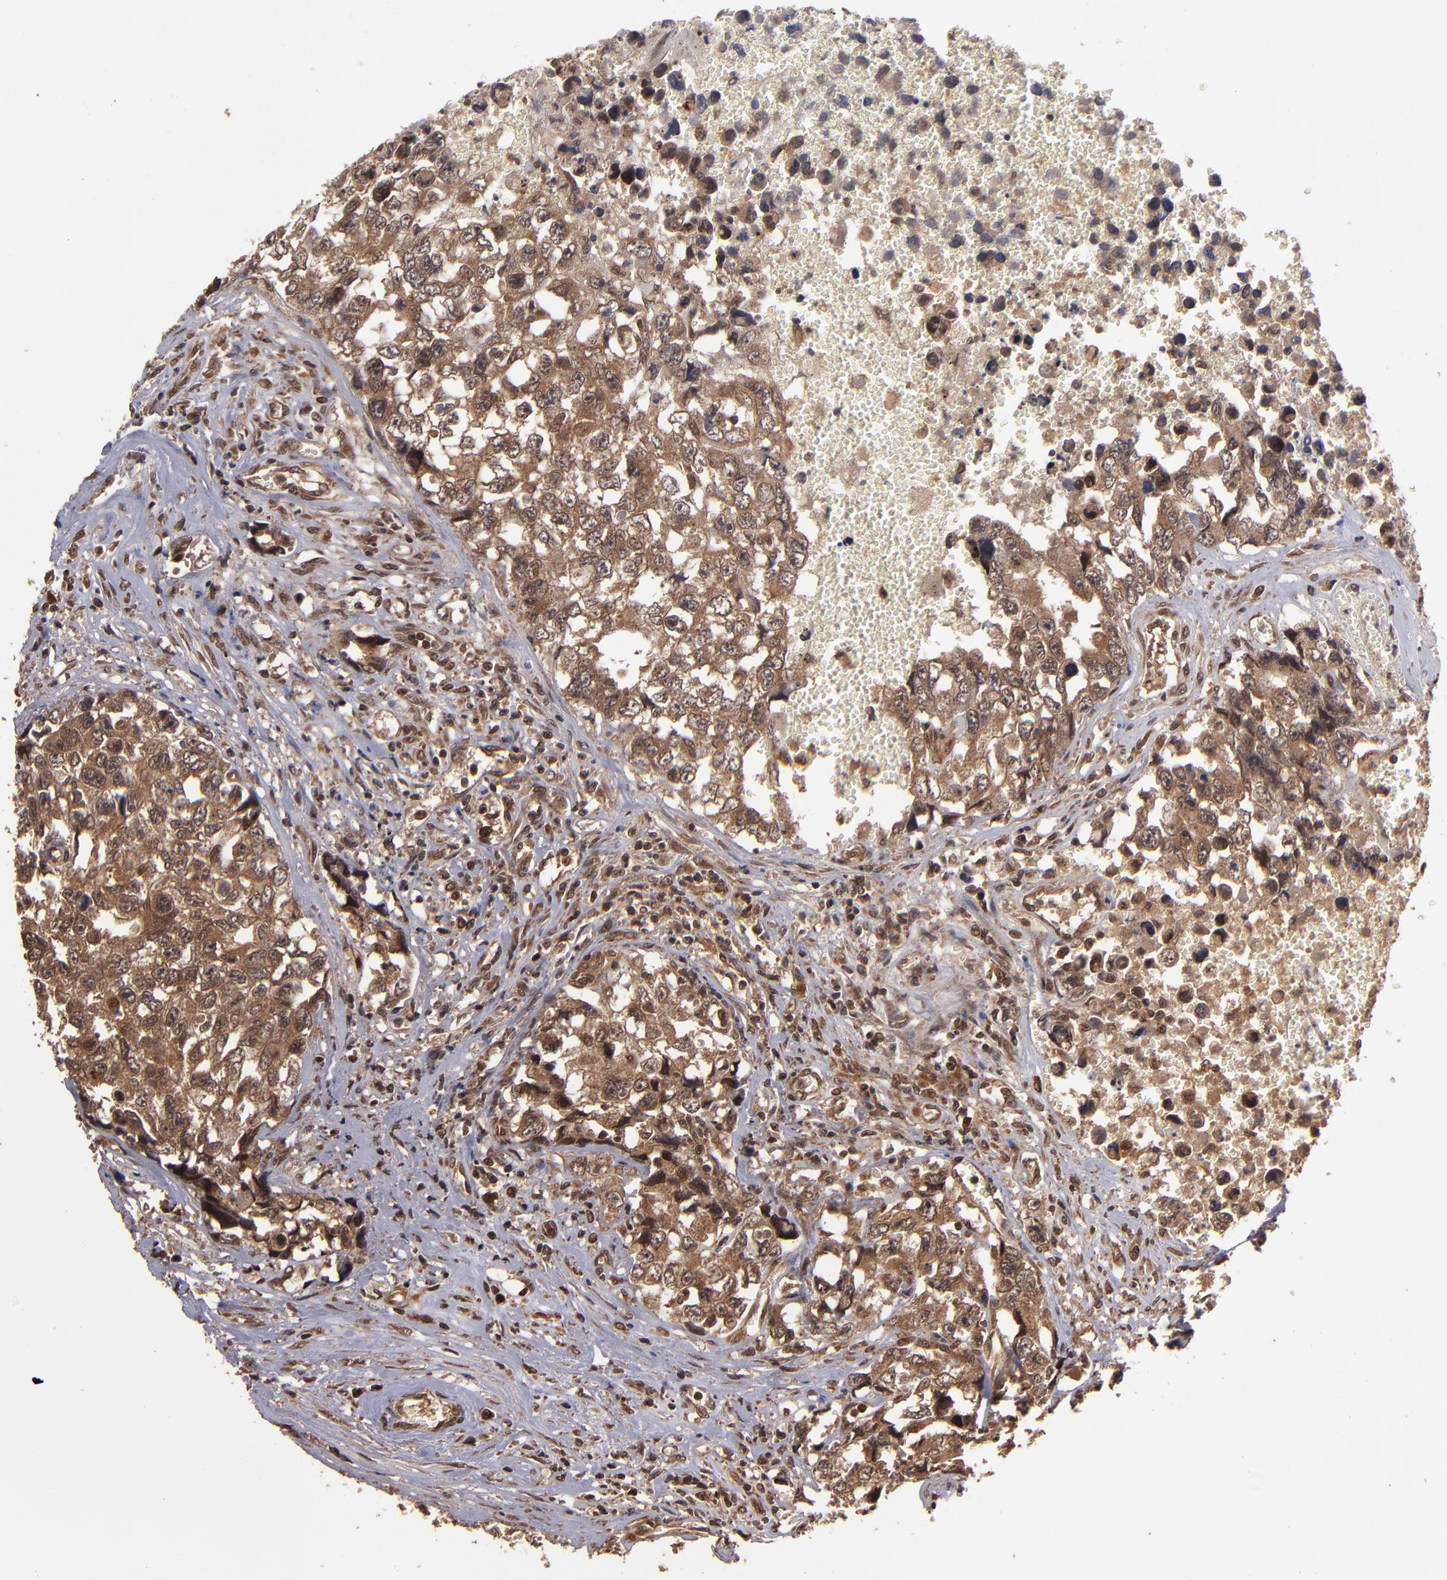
{"staining": {"intensity": "moderate", "quantity": ">75%", "location": "cytoplasmic/membranous"}, "tissue": "testis cancer", "cell_type": "Tumor cells", "image_type": "cancer", "snomed": [{"axis": "morphology", "description": "Carcinoma, Embryonal, NOS"}, {"axis": "topography", "description": "Testis"}], "caption": "Moderate cytoplasmic/membranous protein staining is appreciated in approximately >75% of tumor cells in testis embryonal carcinoma. (DAB = brown stain, brightfield microscopy at high magnification).", "gene": "NFE2L2", "patient": {"sex": "male", "age": 31}}